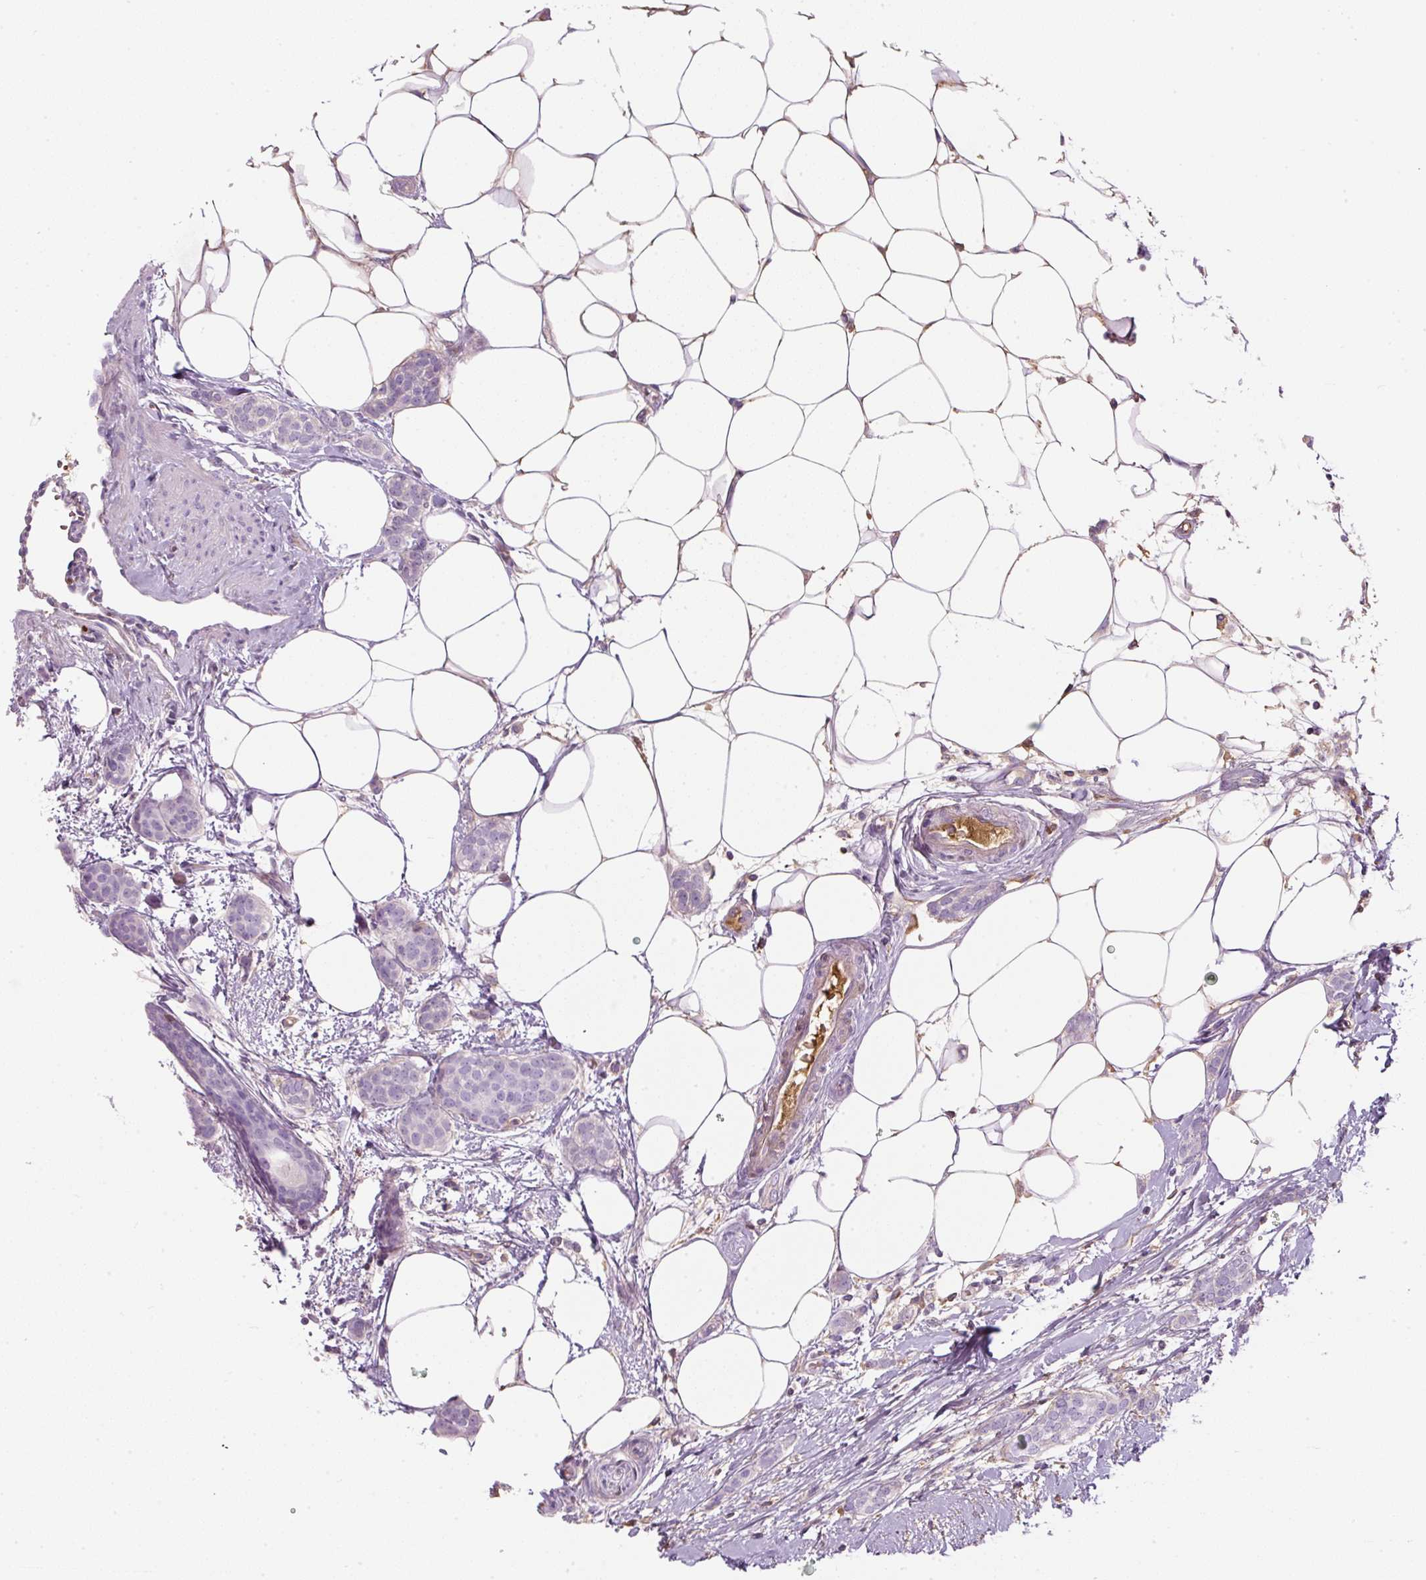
{"staining": {"intensity": "negative", "quantity": "none", "location": "none"}, "tissue": "breast cancer", "cell_type": "Tumor cells", "image_type": "cancer", "snomed": [{"axis": "morphology", "description": "Duct carcinoma"}, {"axis": "topography", "description": "Breast"}], "caption": "This is an immunohistochemistry (IHC) image of breast infiltrating ductal carcinoma. There is no expression in tumor cells.", "gene": "APOA1", "patient": {"sex": "female", "age": 72}}